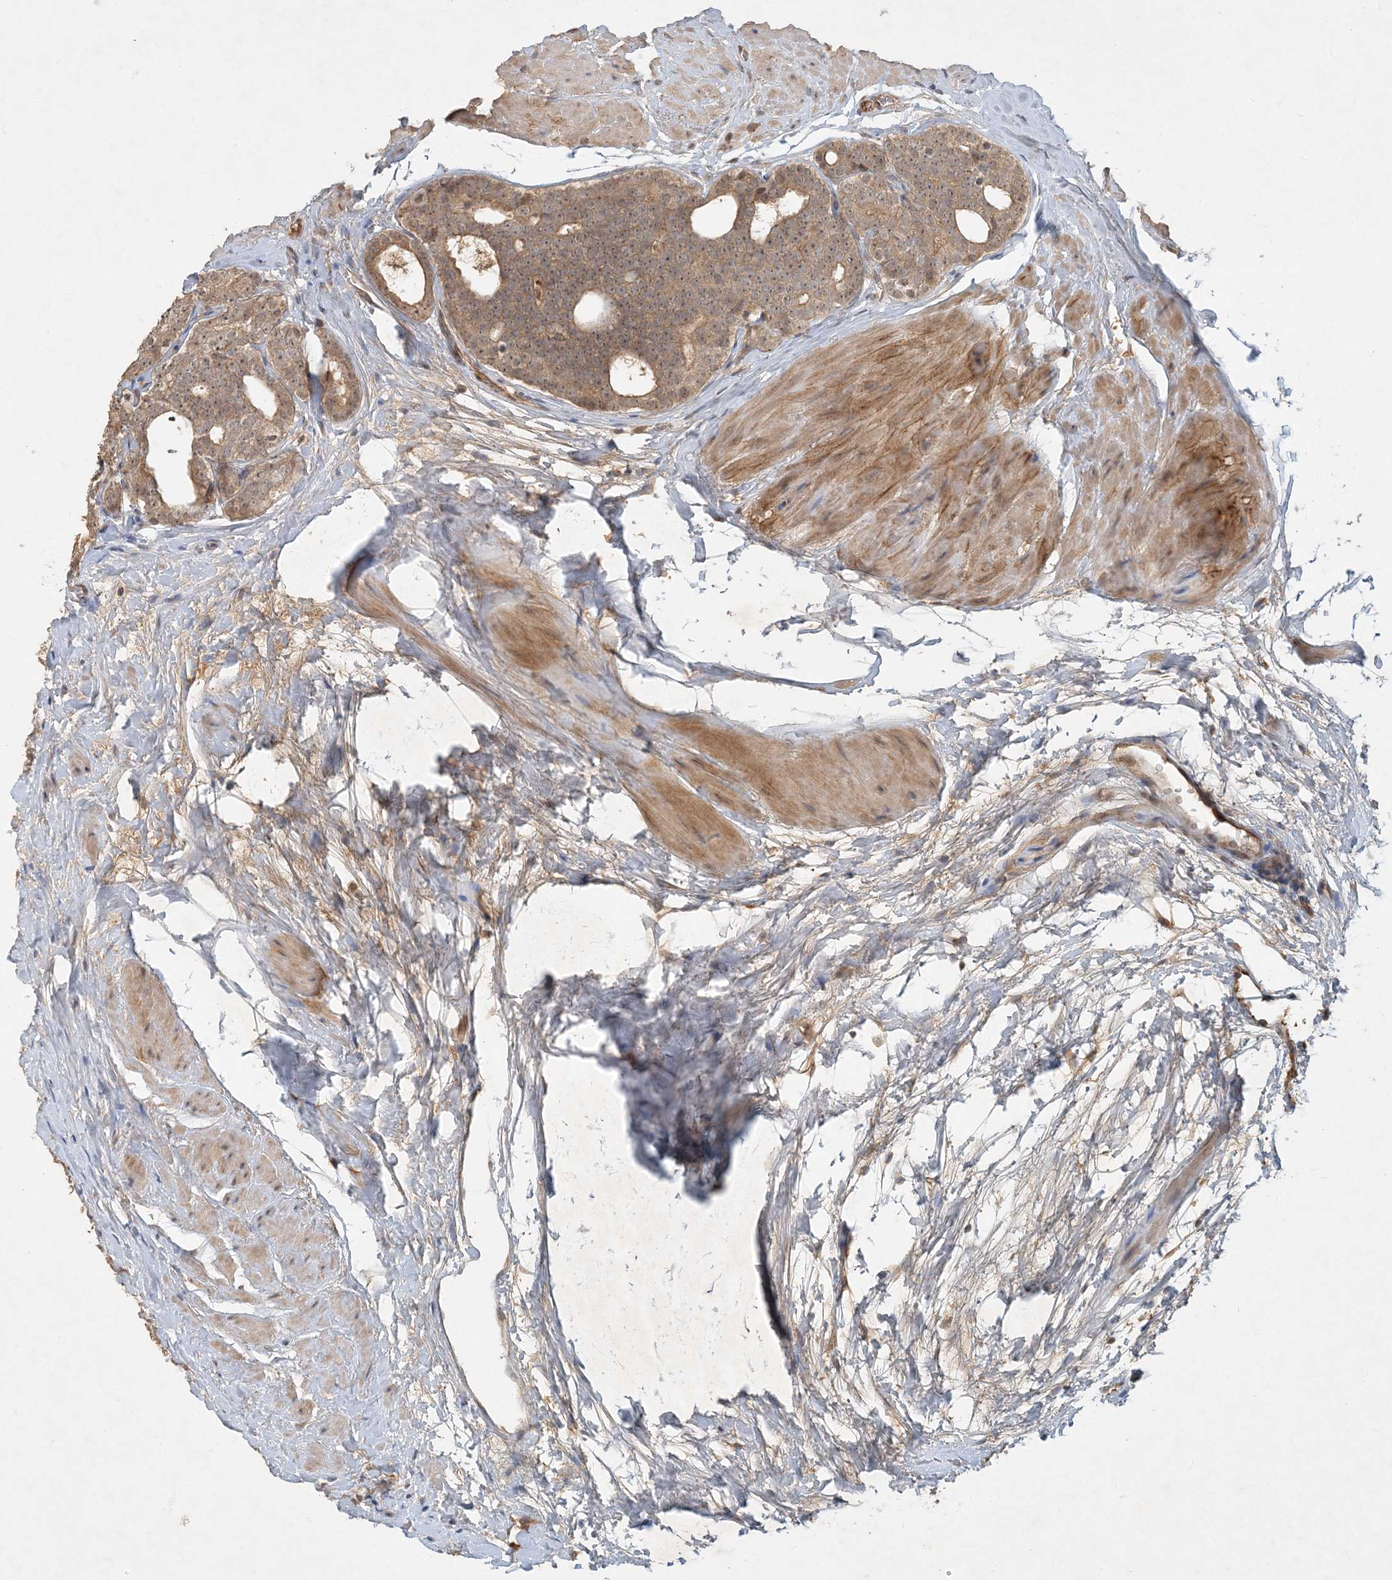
{"staining": {"intensity": "moderate", "quantity": ">75%", "location": "cytoplasmic/membranous,nuclear"}, "tissue": "prostate cancer", "cell_type": "Tumor cells", "image_type": "cancer", "snomed": [{"axis": "morphology", "description": "Adenocarcinoma, High grade"}, {"axis": "topography", "description": "Prostate"}], "caption": "Immunohistochemical staining of prostate cancer (high-grade adenocarcinoma) shows moderate cytoplasmic/membranous and nuclear protein positivity in about >75% of tumor cells.", "gene": "ZCCHC4", "patient": {"sex": "male", "age": 56}}